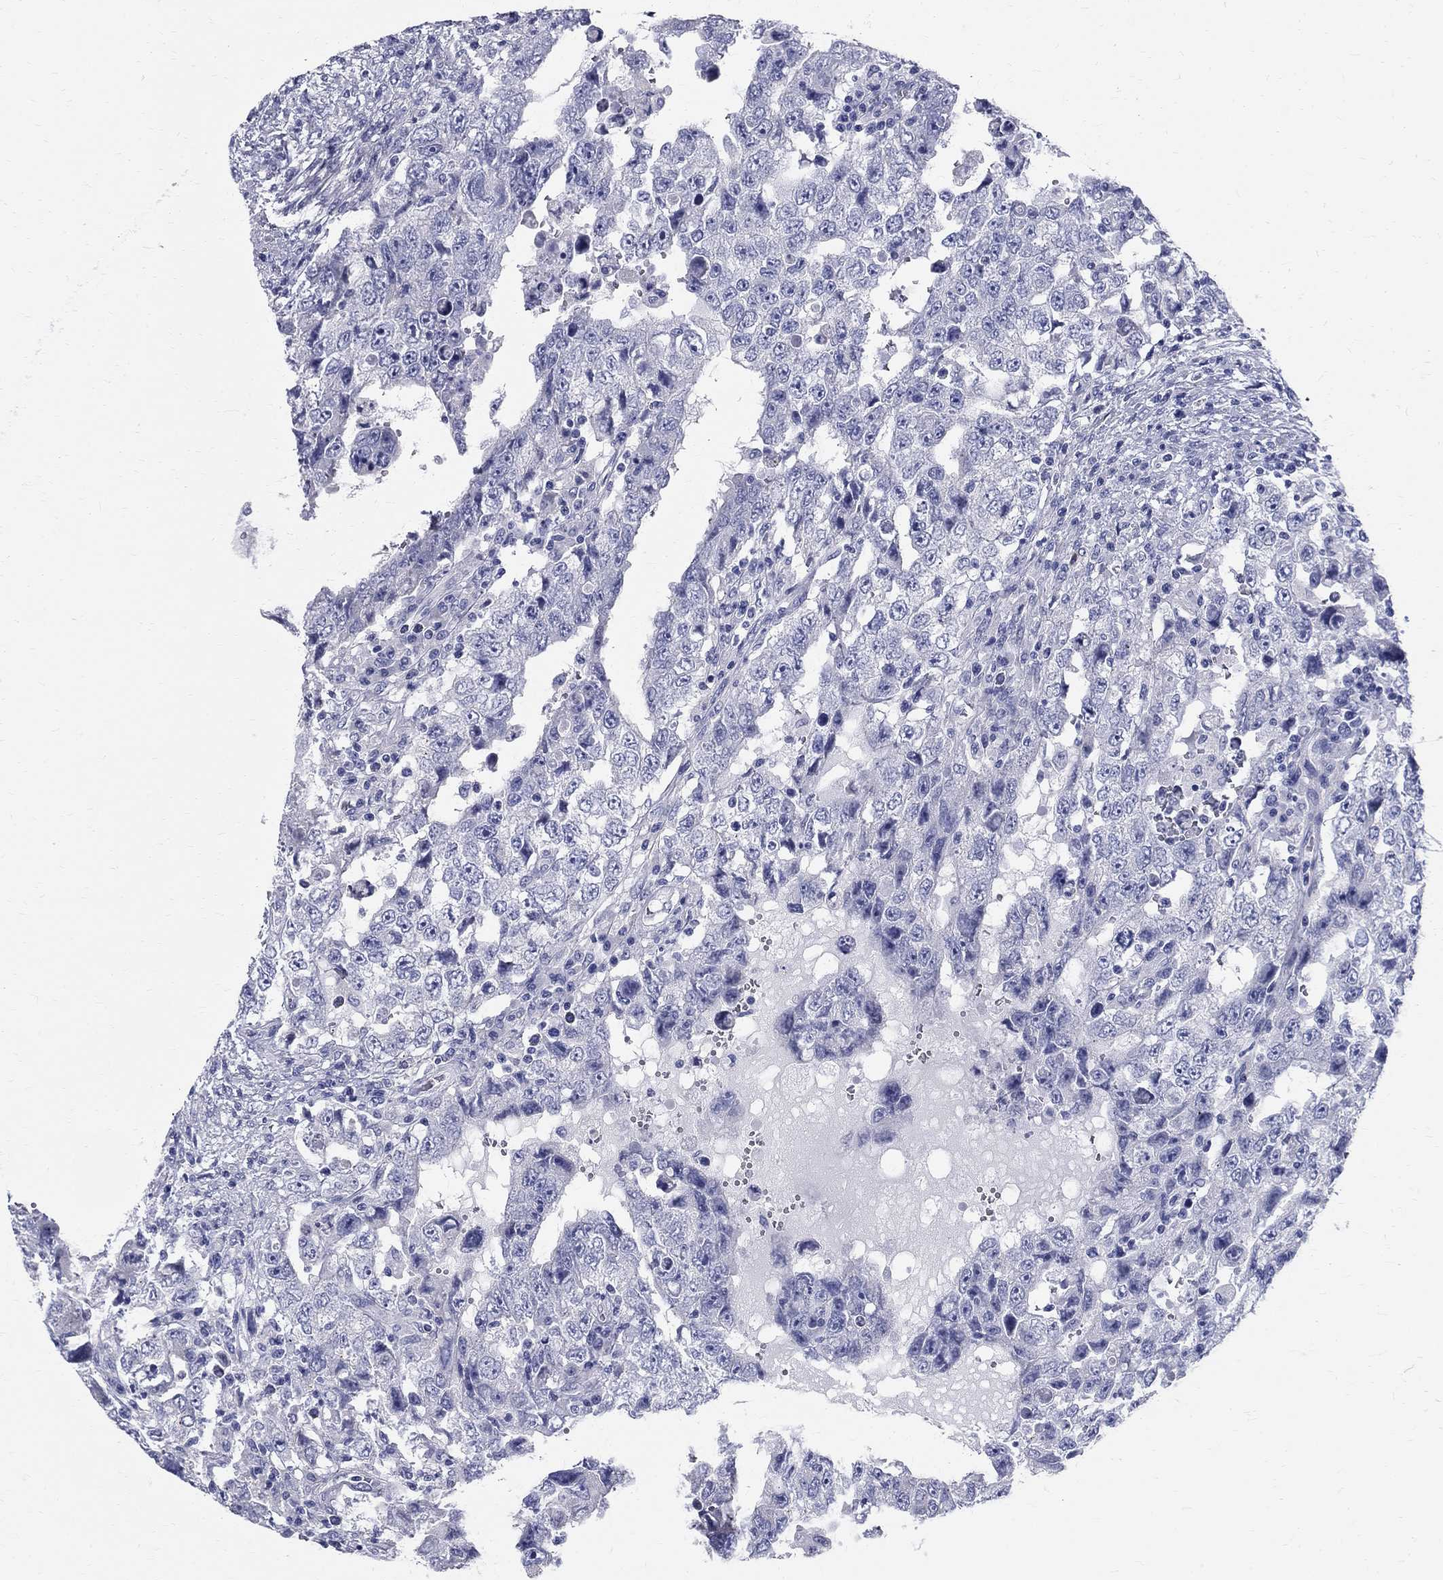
{"staining": {"intensity": "negative", "quantity": "none", "location": "none"}, "tissue": "testis cancer", "cell_type": "Tumor cells", "image_type": "cancer", "snomed": [{"axis": "morphology", "description": "Carcinoma, Embryonal, NOS"}, {"axis": "topography", "description": "Testis"}], "caption": "Tumor cells are negative for protein expression in human embryonal carcinoma (testis).", "gene": "TGM4", "patient": {"sex": "male", "age": 26}}